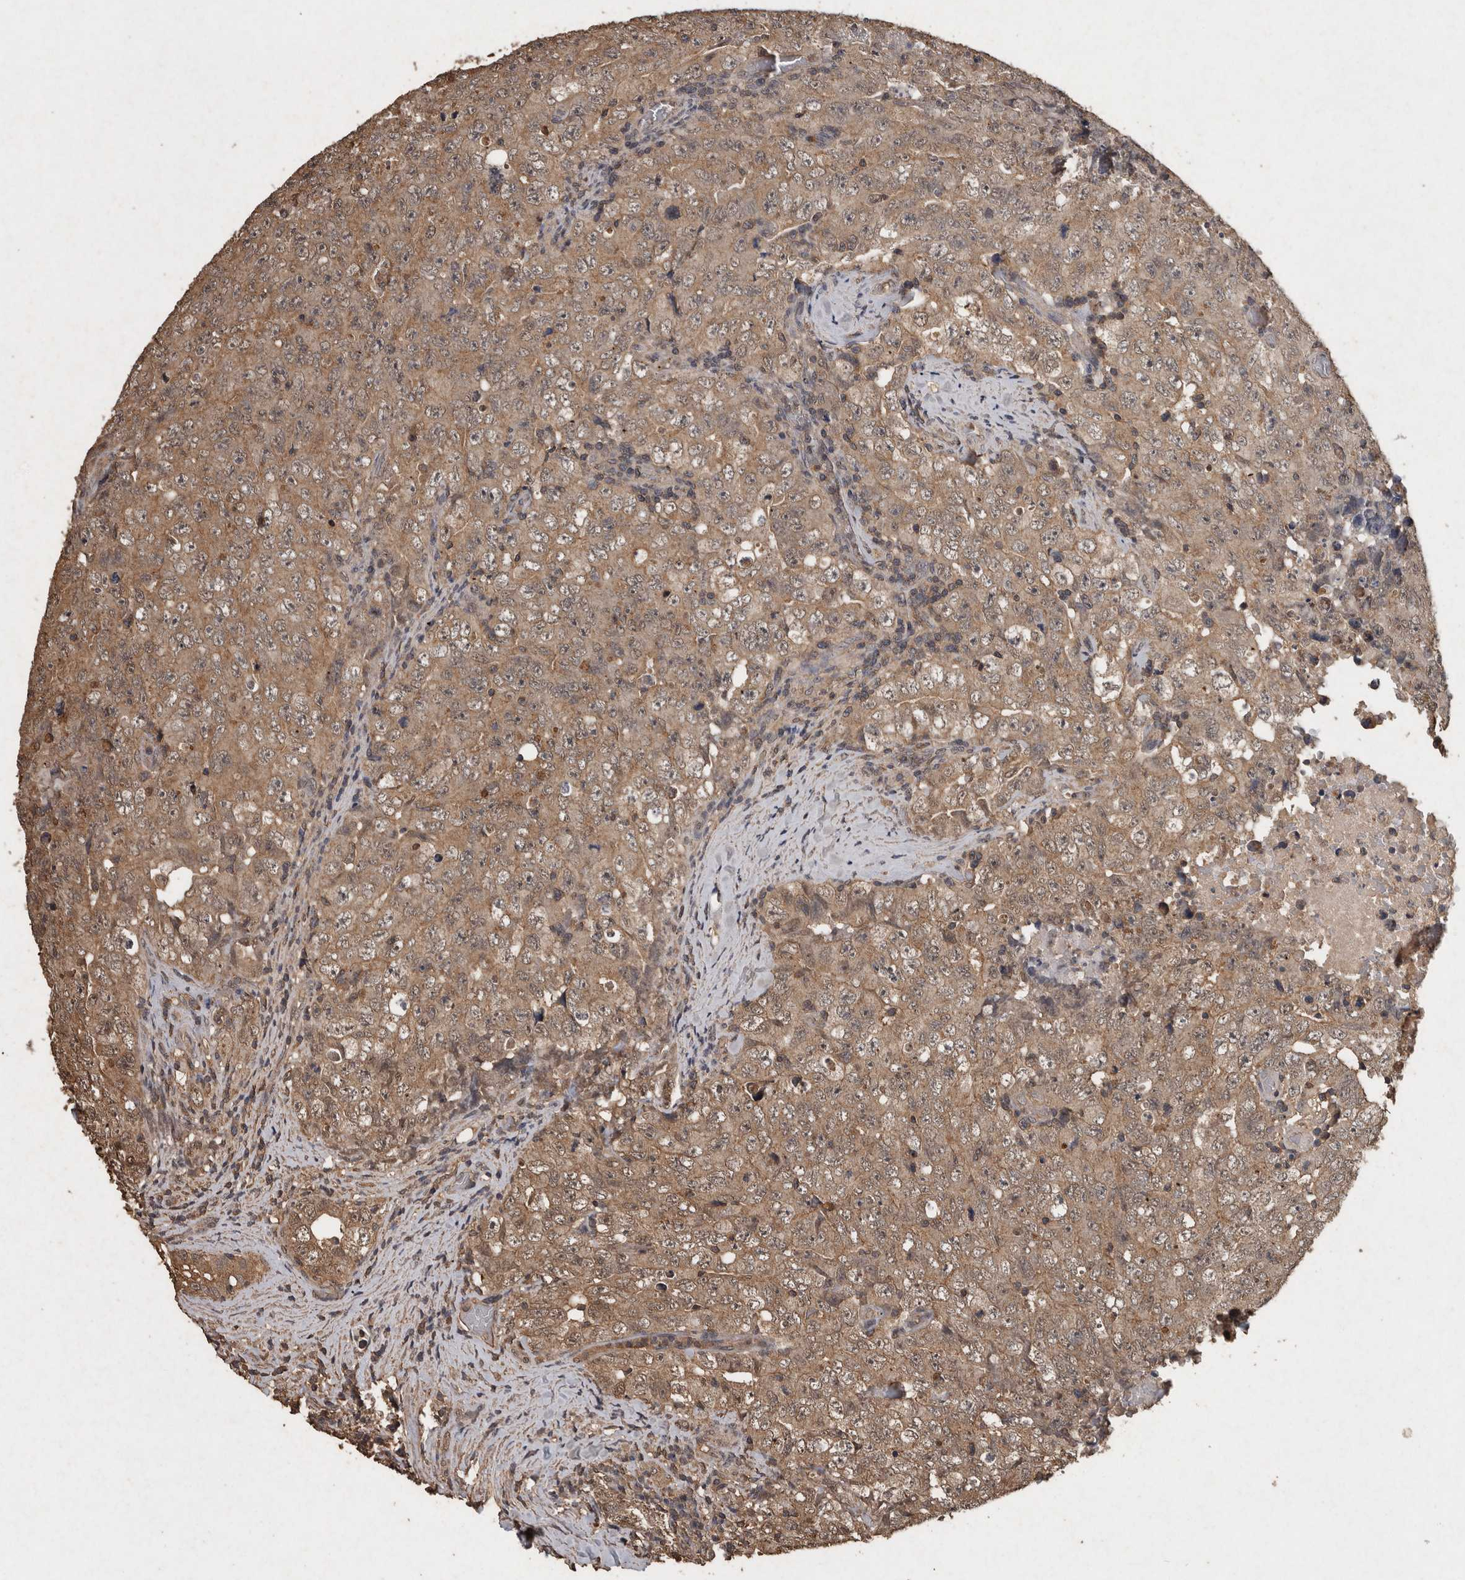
{"staining": {"intensity": "moderate", "quantity": ">75%", "location": "cytoplasmic/membranous"}, "tissue": "testis cancer", "cell_type": "Tumor cells", "image_type": "cancer", "snomed": [{"axis": "morphology", "description": "Carcinoma, Embryonal, NOS"}, {"axis": "topography", "description": "Testis"}], "caption": "The immunohistochemical stain highlights moderate cytoplasmic/membranous positivity in tumor cells of testis cancer tissue. (DAB (3,3'-diaminobenzidine) IHC with brightfield microscopy, high magnification).", "gene": "FGFRL1", "patient": {"sex": "male", "age": 26}}